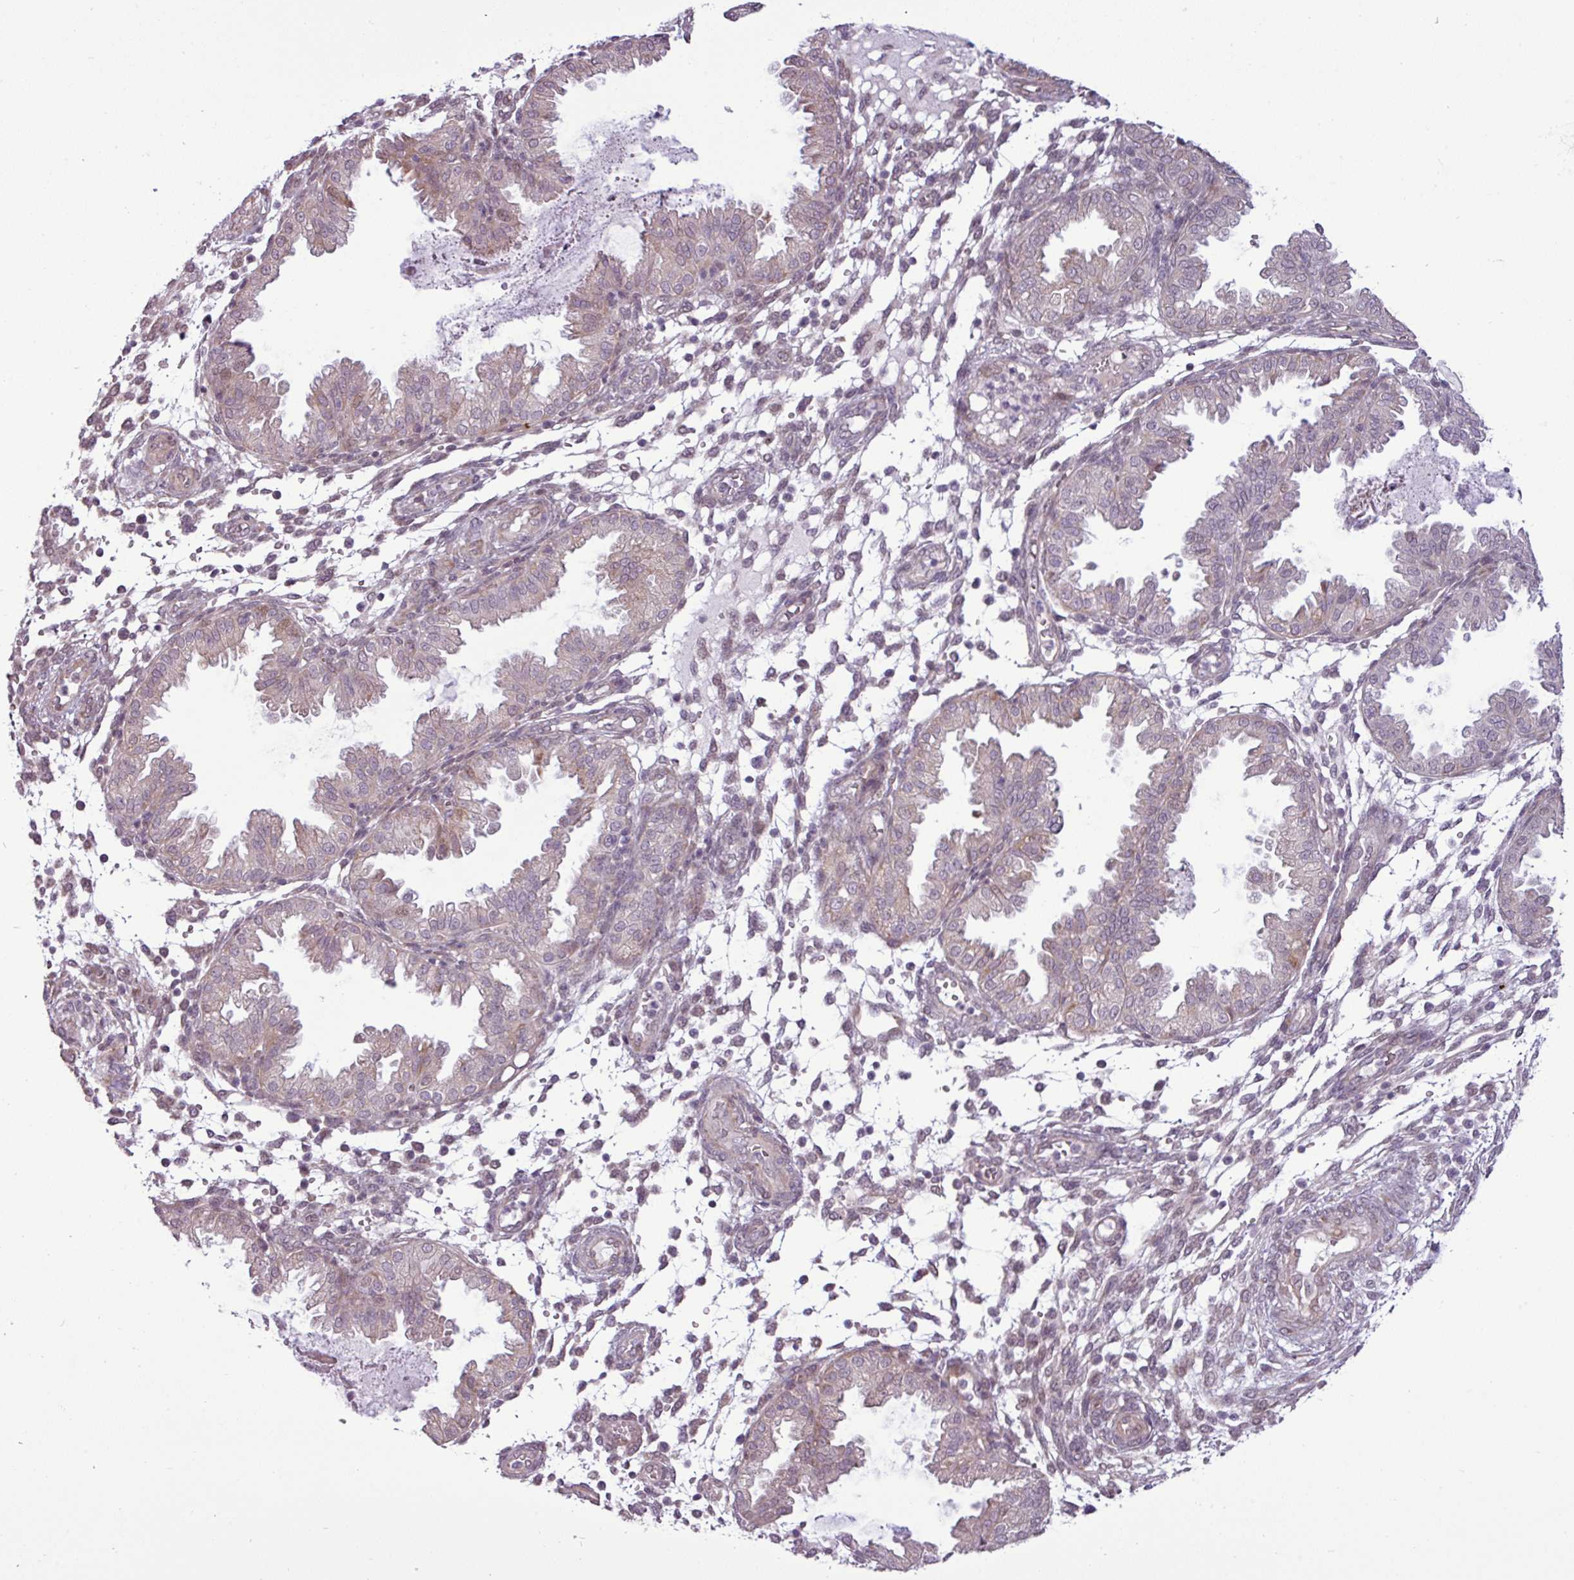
{"staining": {"intensity": "negative", "quantity": "none", "location": "none"}, "tissue": "endometrium", "cell_type": "Cells in endometrial stroma", "image_type": "normal", "snomed": [{"axis": "morphology", "description": "Normal tissue, NOS"}, {"axis": "topography", "description": "Endometrium"}], "caption": "Immunohistochemistry micrograph of unremarkable endometrium: endometrium stained with DAB exhibits no significant protein expression in cells in endometrial stroma. (DAB (3,3'-diaminobenzidine) immunohistochemistry with hematoxylin counter stain).", "gene": "GPT2", "patient": {"sex": "female", "age": 33}}